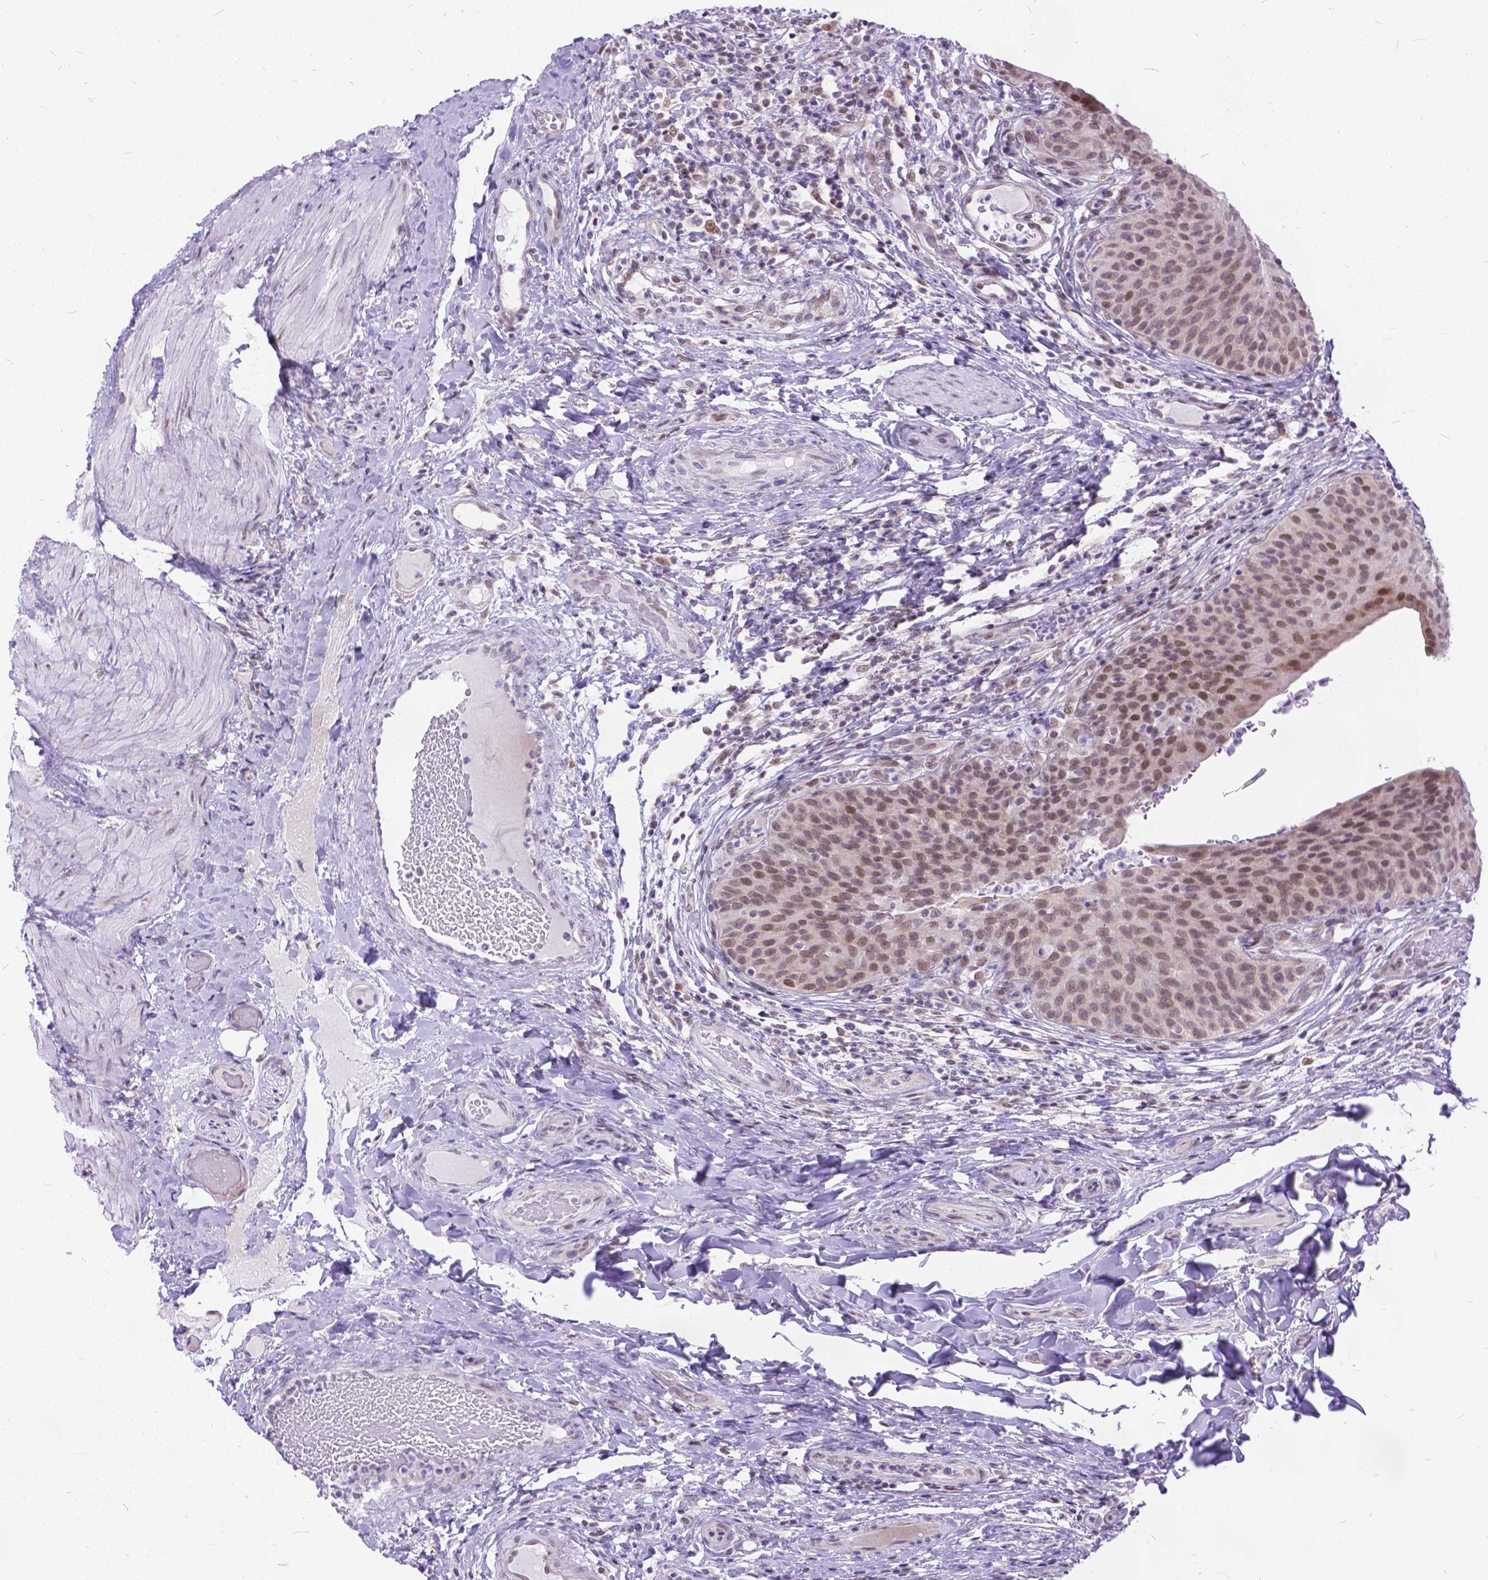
{"staining": {"intensity": "weak", "quantity": ">75%", "location": "cytoplasmic/membranous,nuclear"}, "tissue": "urinary bladder", "cell_type": "Urothelial cells", "image_type": "normal", "snomed": [{"axis": "morphology", "description": "Normal tissue, NOS"}, {"axis": "topography", "description": "Urinary bladder"}], "caption": "Protein expression analysis of unremarkable urinary bladder displays weak cytoplasmic/membranous,nuclear expression in approximately >75% of urothelial cells. The protein of interest is stained brown, and the nuclei are stained in blue (DAB (3,3'-diaminobenzidine) IHC with brightfield microscopy, high magnification).", "gene": "FAM124B", "patient": {"sex": "male", "age": 66}}